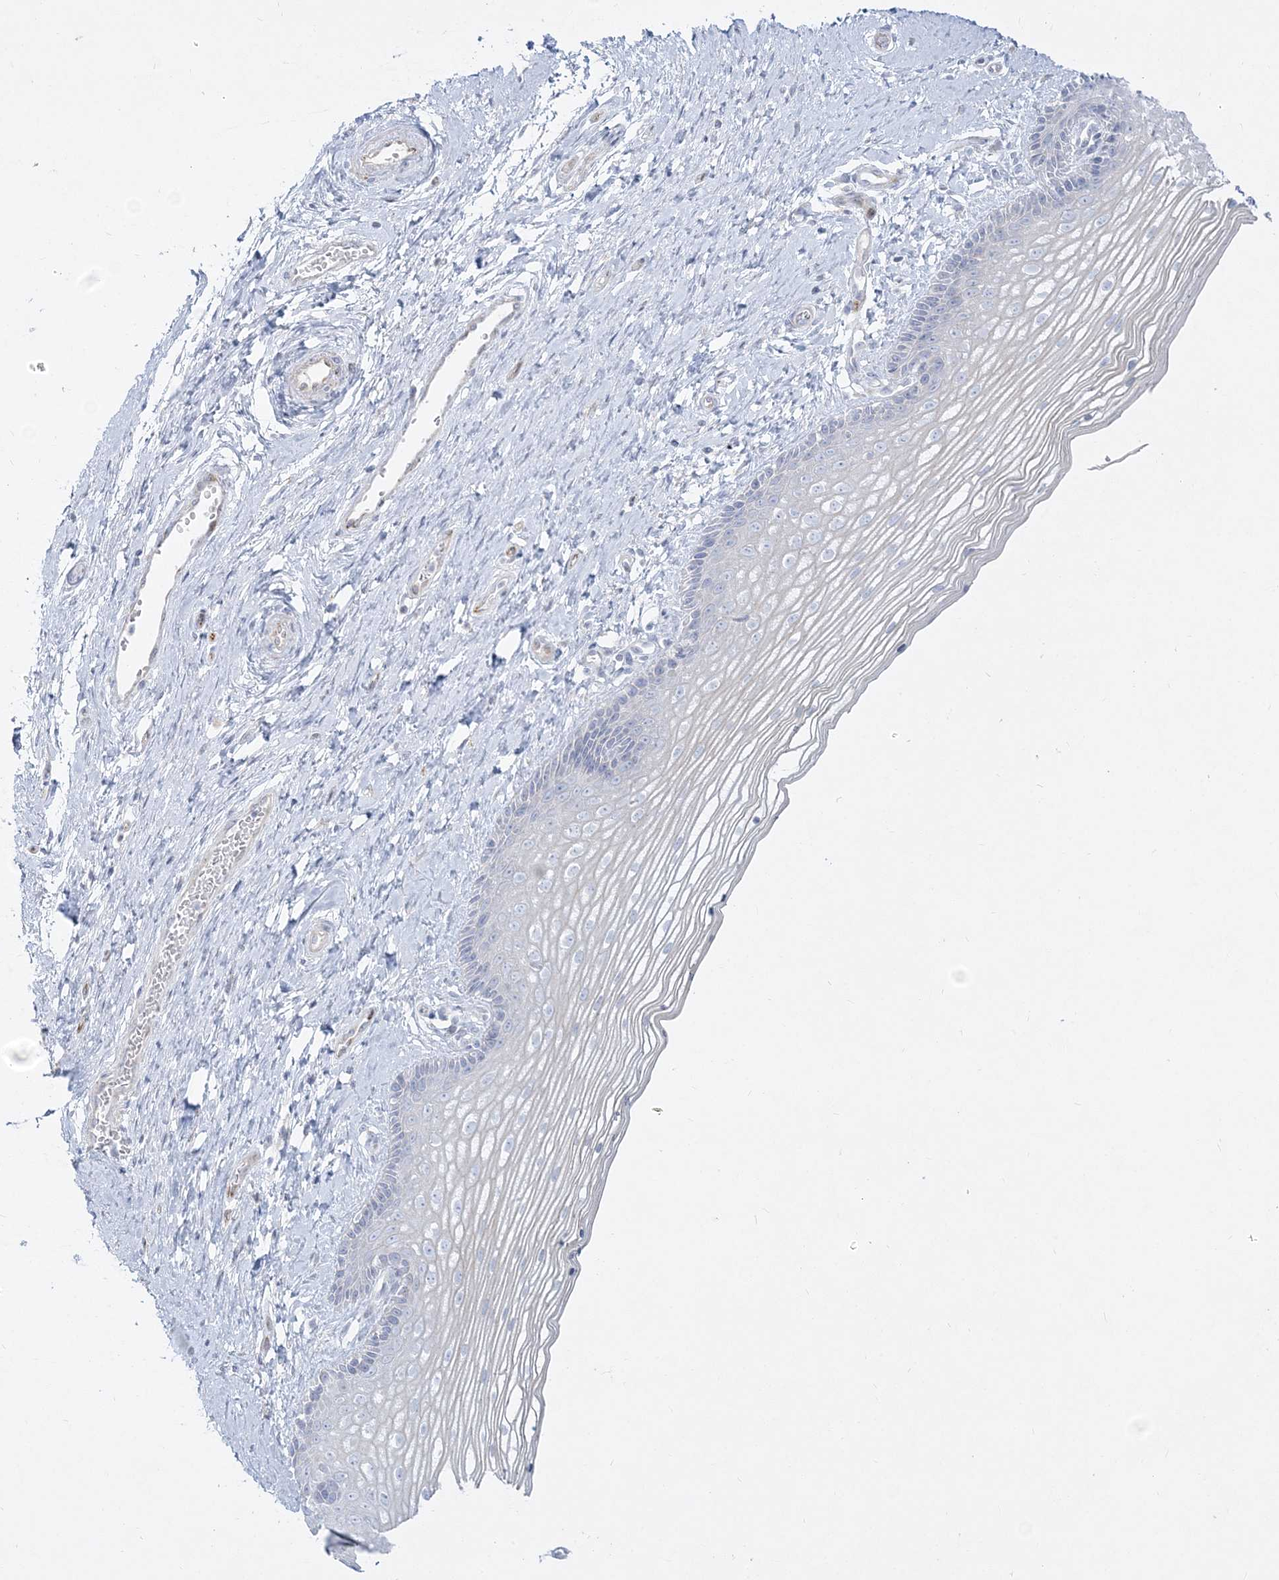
{"staining": {"intensity": "negative", "quantity": "none", "location": "none"}, "tissue": "vagina", "cell_type": "Squamous epithelial cells", "image_type": "normal", "snomed": [{"axis": "morphology", "description": "Normal tissue, NOS"}, {"axis": "topography", "description": "Vagina"}], "caption": "Immunohistochemistry of benign vagina demonstrates no expression in squamous epithelial cells. Brightfield microscopy of IHC stained with DAB (brown) and hematoxylin (blue), captured at high magnification.", "gene": "GPAT2", "patient": {"sex": "female", "age": 46}}